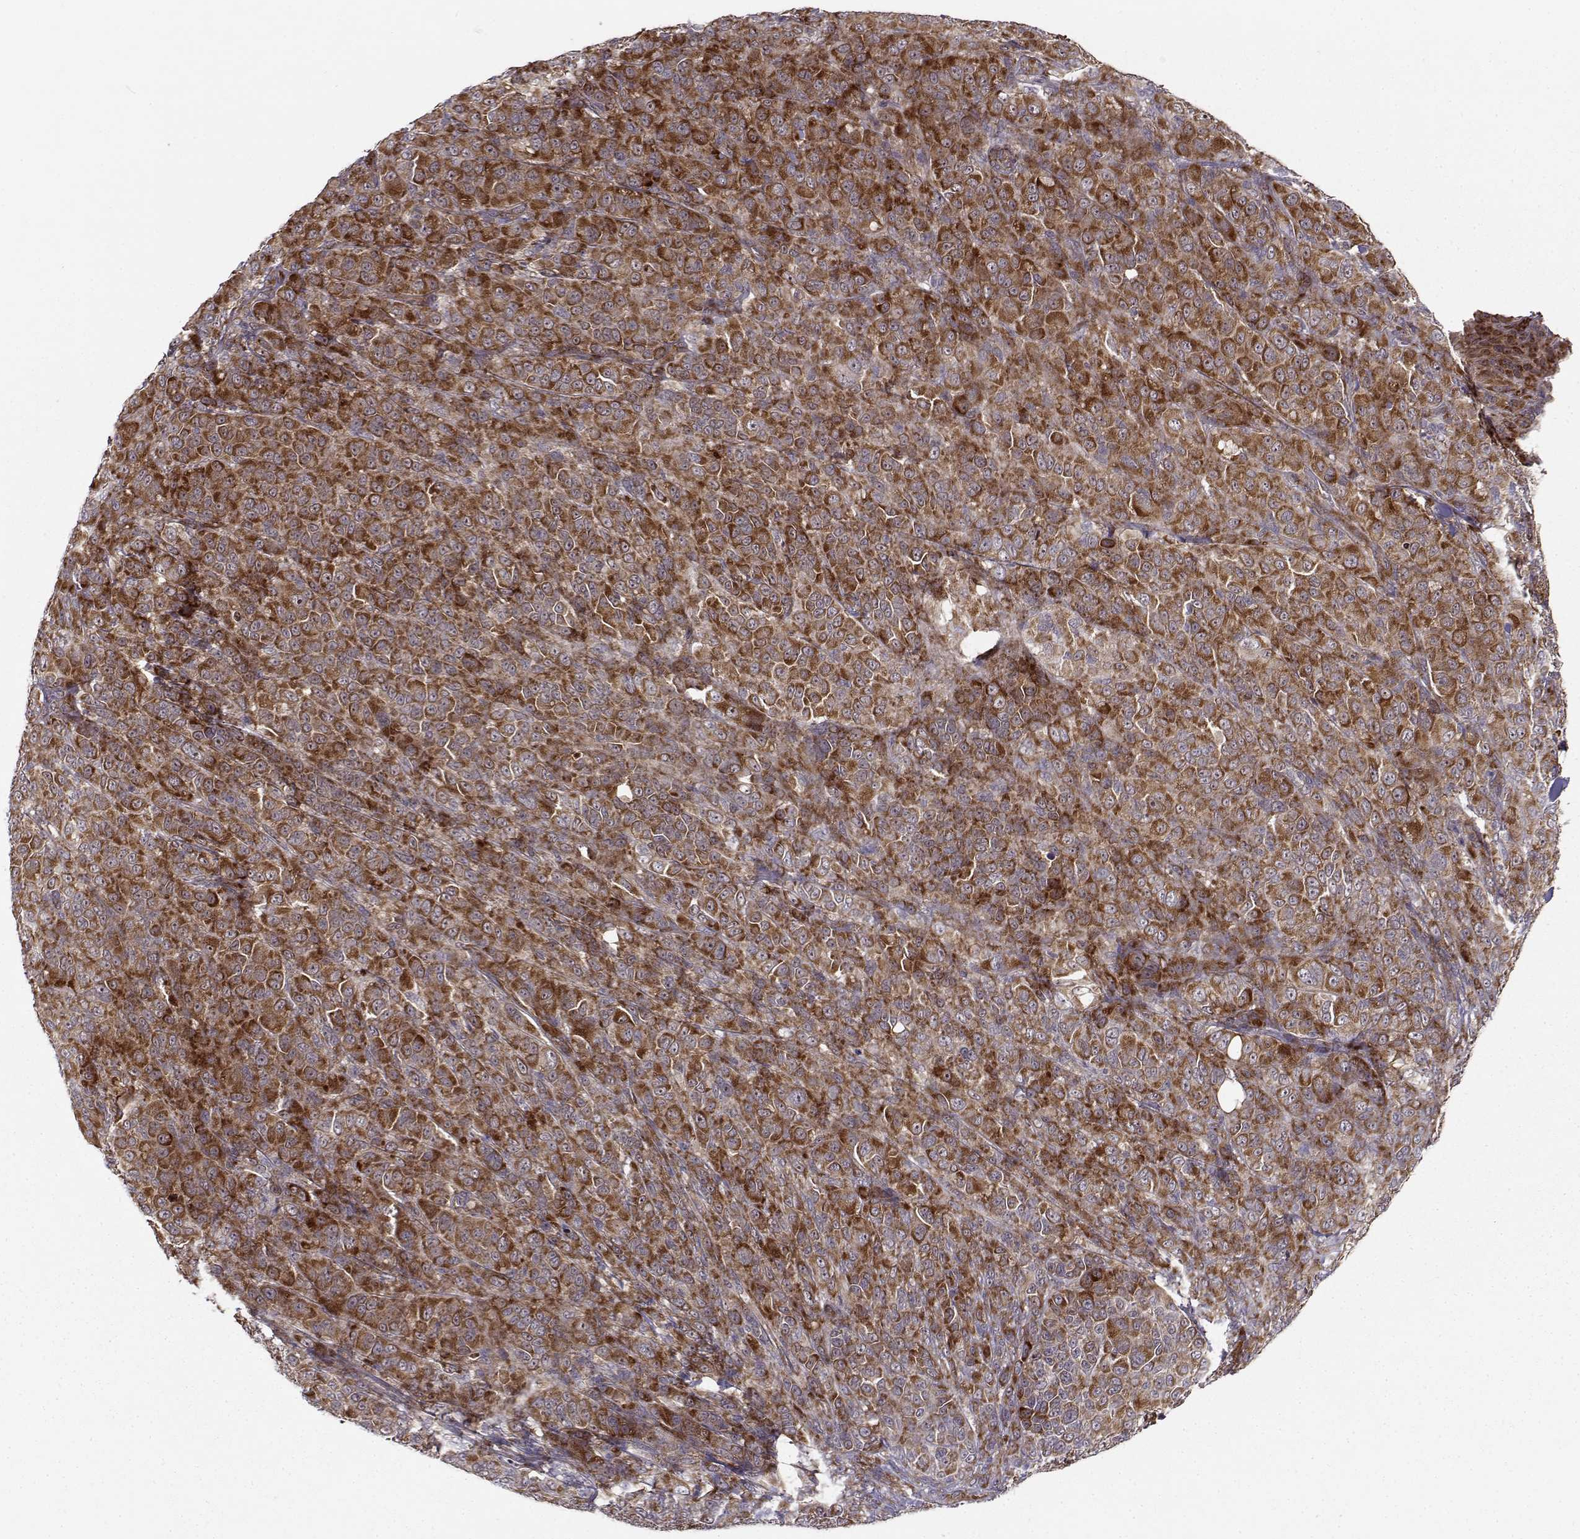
{"staining": {"intensity": "strong", "quantity": ">75%", "location": "cytoplasmic/membranous"}, "tissue": "melanoma", "cell_type": "Tumor cells", "image_type": "cancer", "snomed": [{"axis": "morphology", "description": "Malignant melanoma, NOS"}, {"axis": "topography", "description": "Skin"}], "caption": "Tumor cells demonstrate high levels of strong cytoplasmic/membranous staining in about >75% of cells in melanoma.", "gene": "RPL31", "patient": {"sex": "female", "age": 87}}